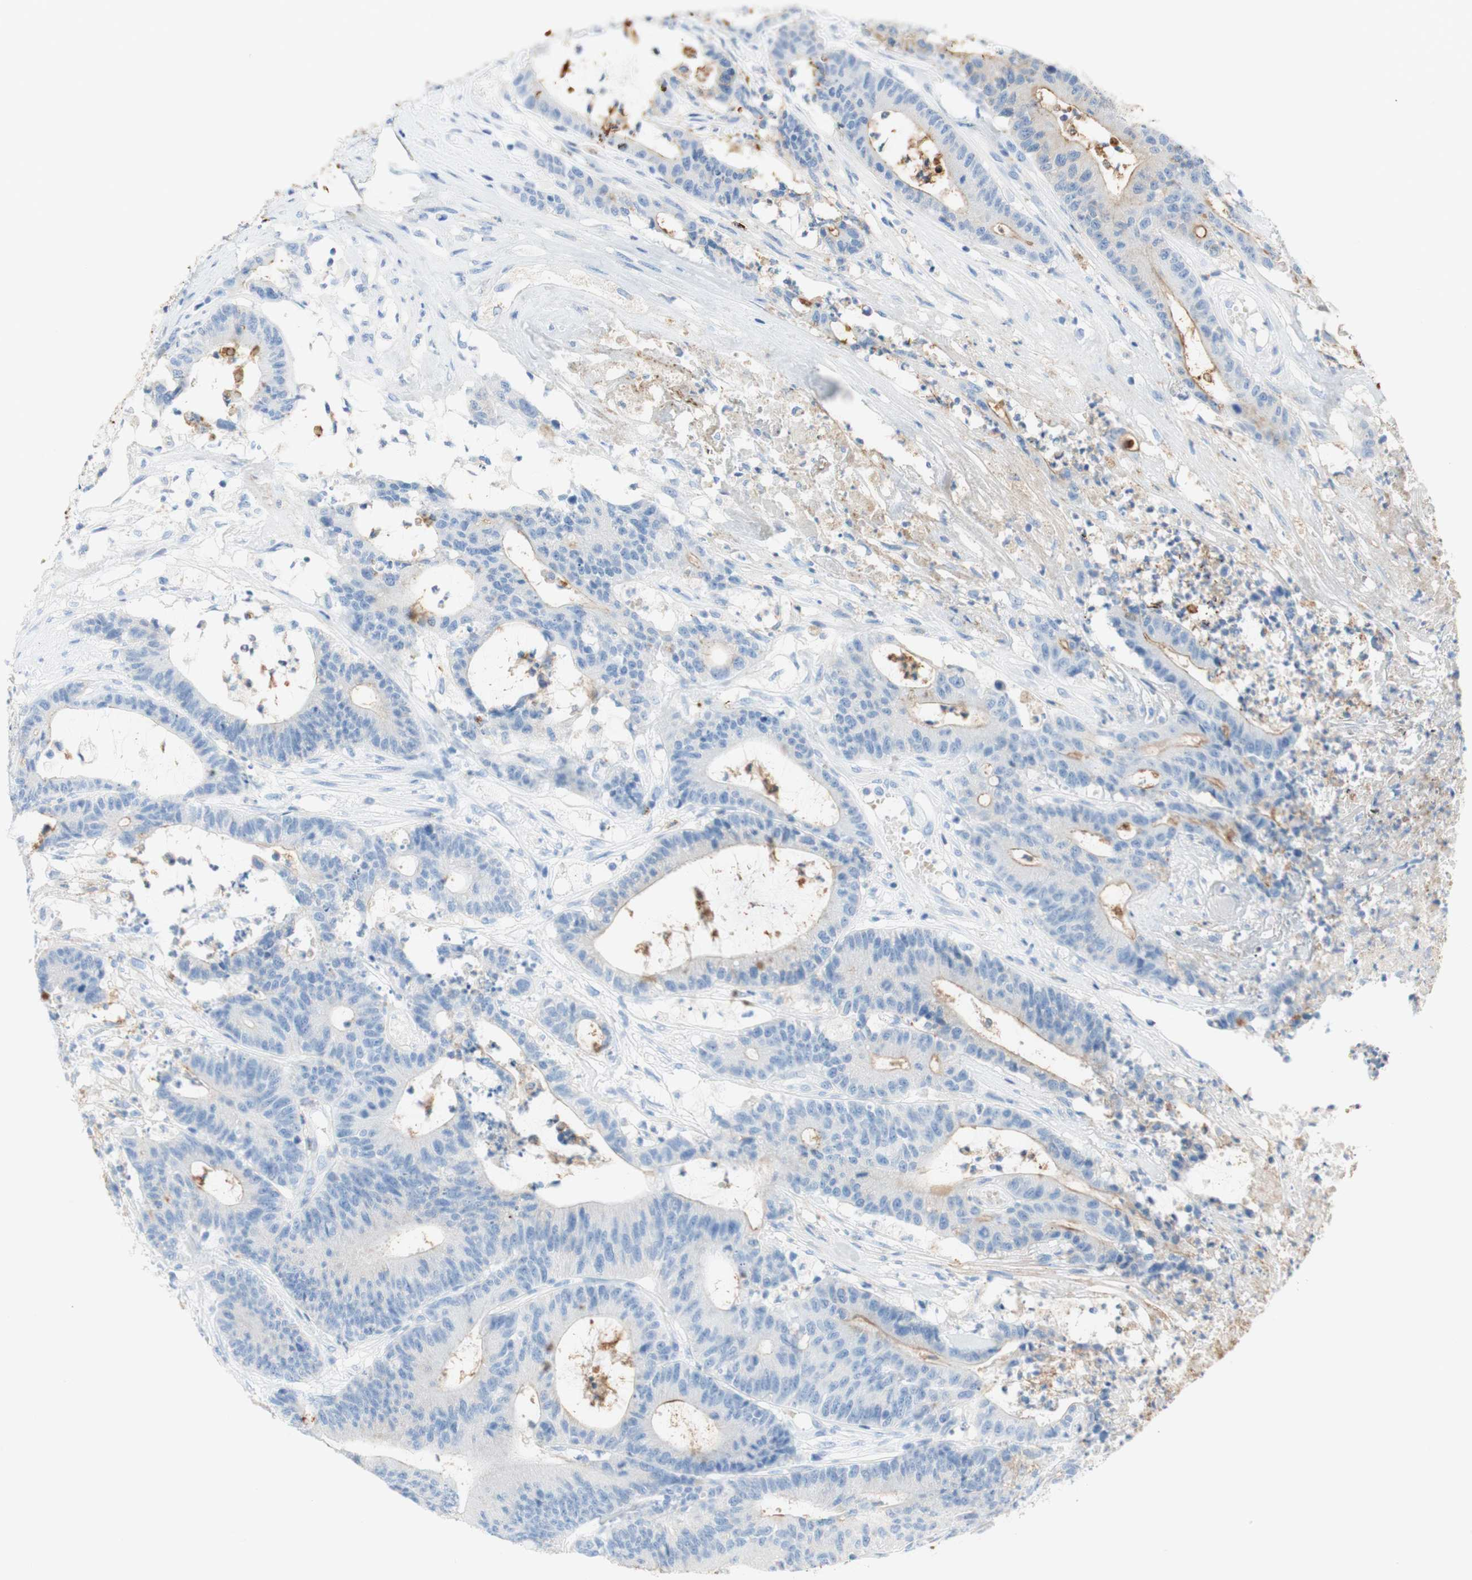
{"staining": {"intensity": "weak", "quantity": "<25%", "location": "cytoplasmic/membranous"}, "tissue": "colorectal cancer", "cell_type": "Tumor cells", "image_type": "cancer", "snomed": [{"axis": "morphology", "description": "Adenocarcinoma, NOS"}, {"axis": "topography", "description": "Colon"}], "caption": "Colorectal adenocarcinoma was stained to show a protein in brown. There is no significant positivity in tumor cells. (Brightfield microscopy of DAB immunohistochemistry (IHC) at high magnification).", "gene": "CEACAM1", "patient": {"sex": "female", "age": 84}}